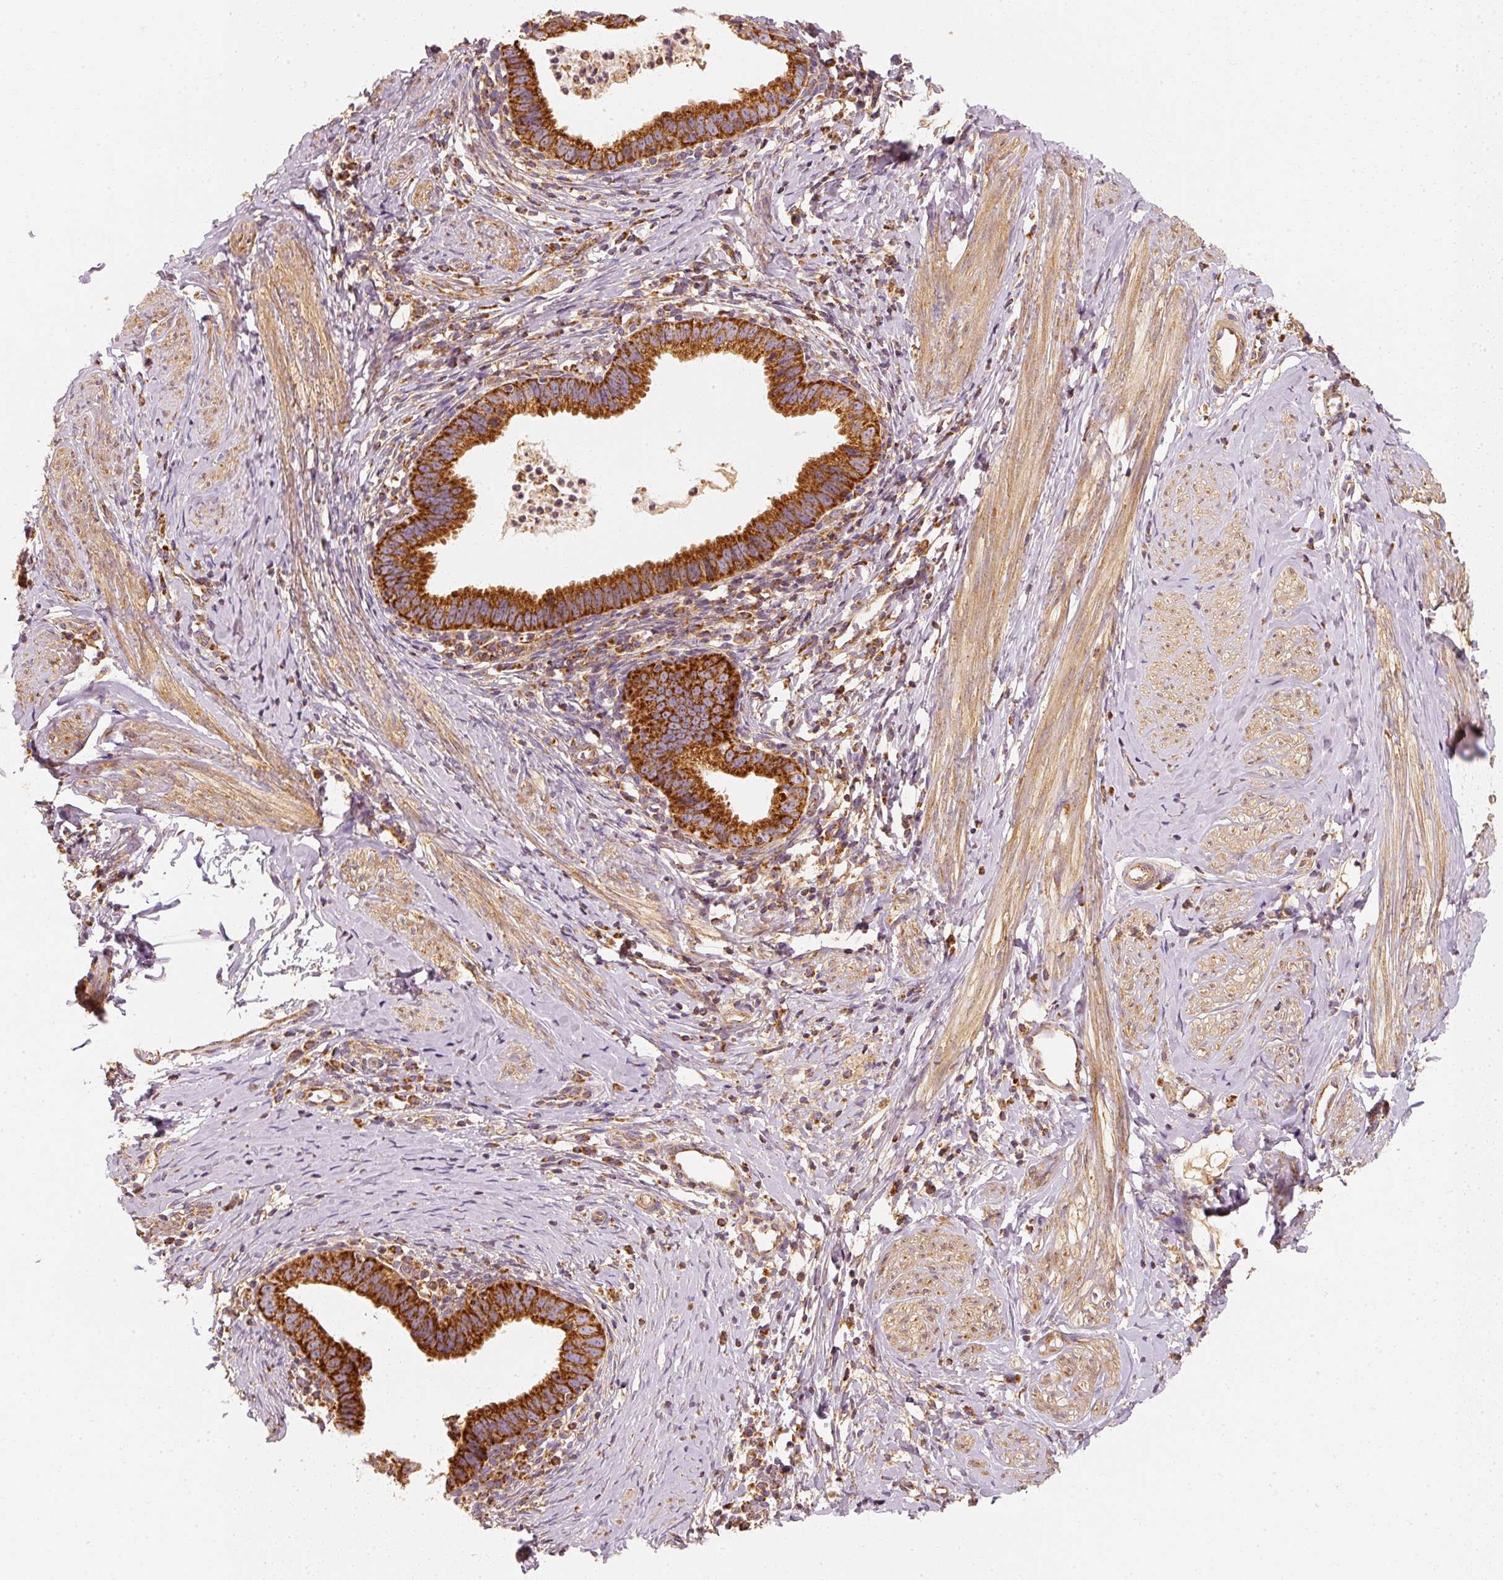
{"staining": {"intensity": "strong", "quantity": ">75%", "location": "cytoplasmic/membranous"}, "tissue": "cervical cancer", "cell_type": "Tumor cells", "image_type": "cancer", "snomed": [{"axis": "morphology", "description": "Adenocarcinoma, NOS"}, {"axis": "topography", "description": "Cervix"}], "caption": "Immunohistochemistry (IHC) (DAB) staining of human cervical cancer exhibits strong cytoplasmic/membranous protein positivity in about >75% of tumor cells.", "gene": "TOMM40", "patient": {"sex": "female", "age": 36}}